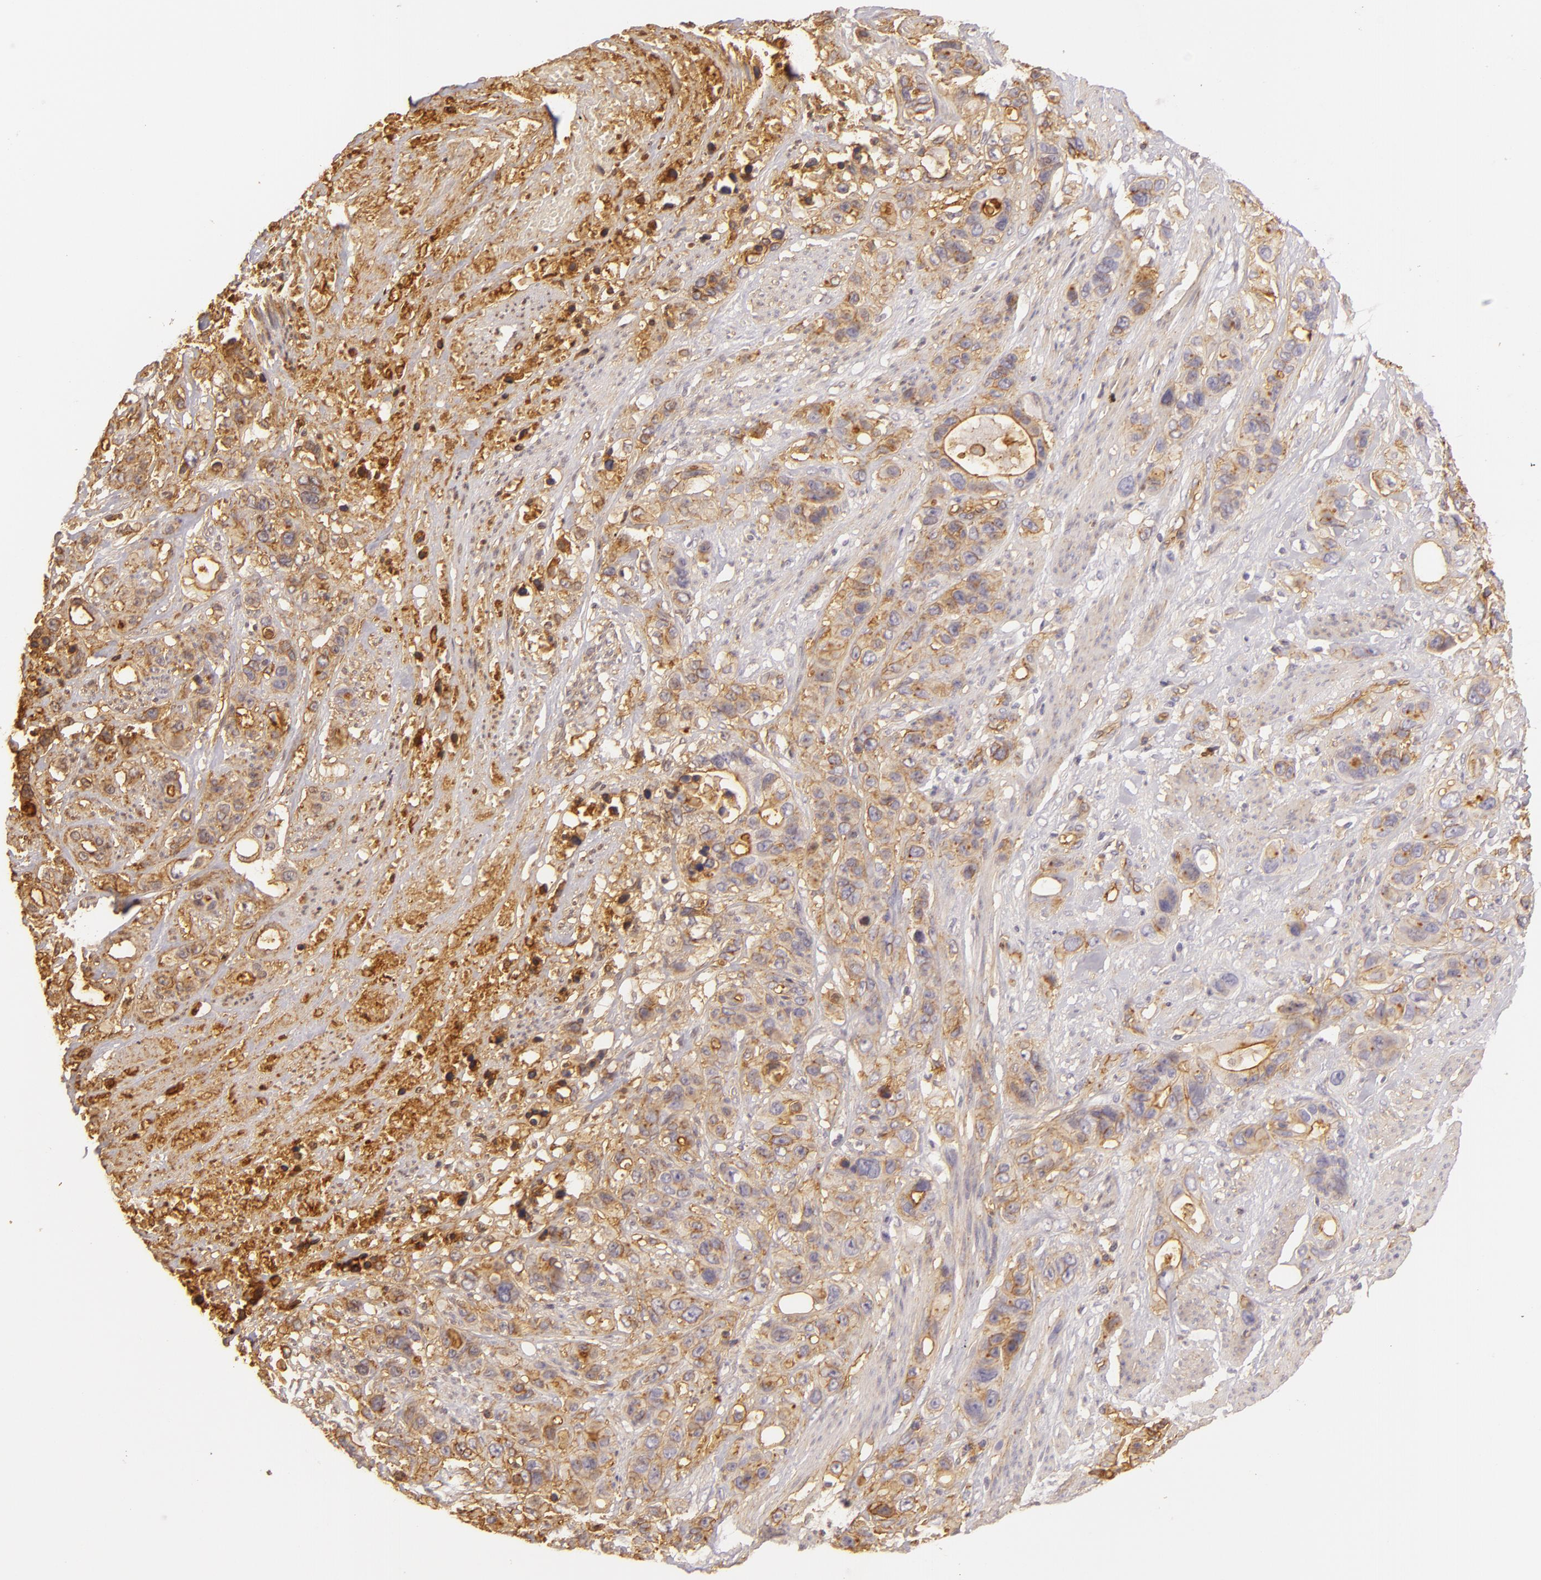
{"staining": {"intensity": "moderate", "quantity": ">75%", "location": "cytoplasmic/membranous"}, "tissue": "stomach cancer", "cell_type": "Tumor cells", "image_type": "cancer", "snomed": [{"axis": "morphology", "description": "Adenocarcinoma, NOS"}, {"axis": "topography", "description": "Stomach, upper"}], "caption": "Stomach cancer (adenocarcinoma) tissue displays moderate cytoplasmic/membranous expression in approximately >75% of tumor cells The staining was performed using DAB (3,3'-diaminobenzidine) to visualize the protein expression in brown, while the nuclei were stained in blue with hematoxylin (Magnification: 20x).", "gene": "CD59", "patient": {"sex": "male", "age": 47}}